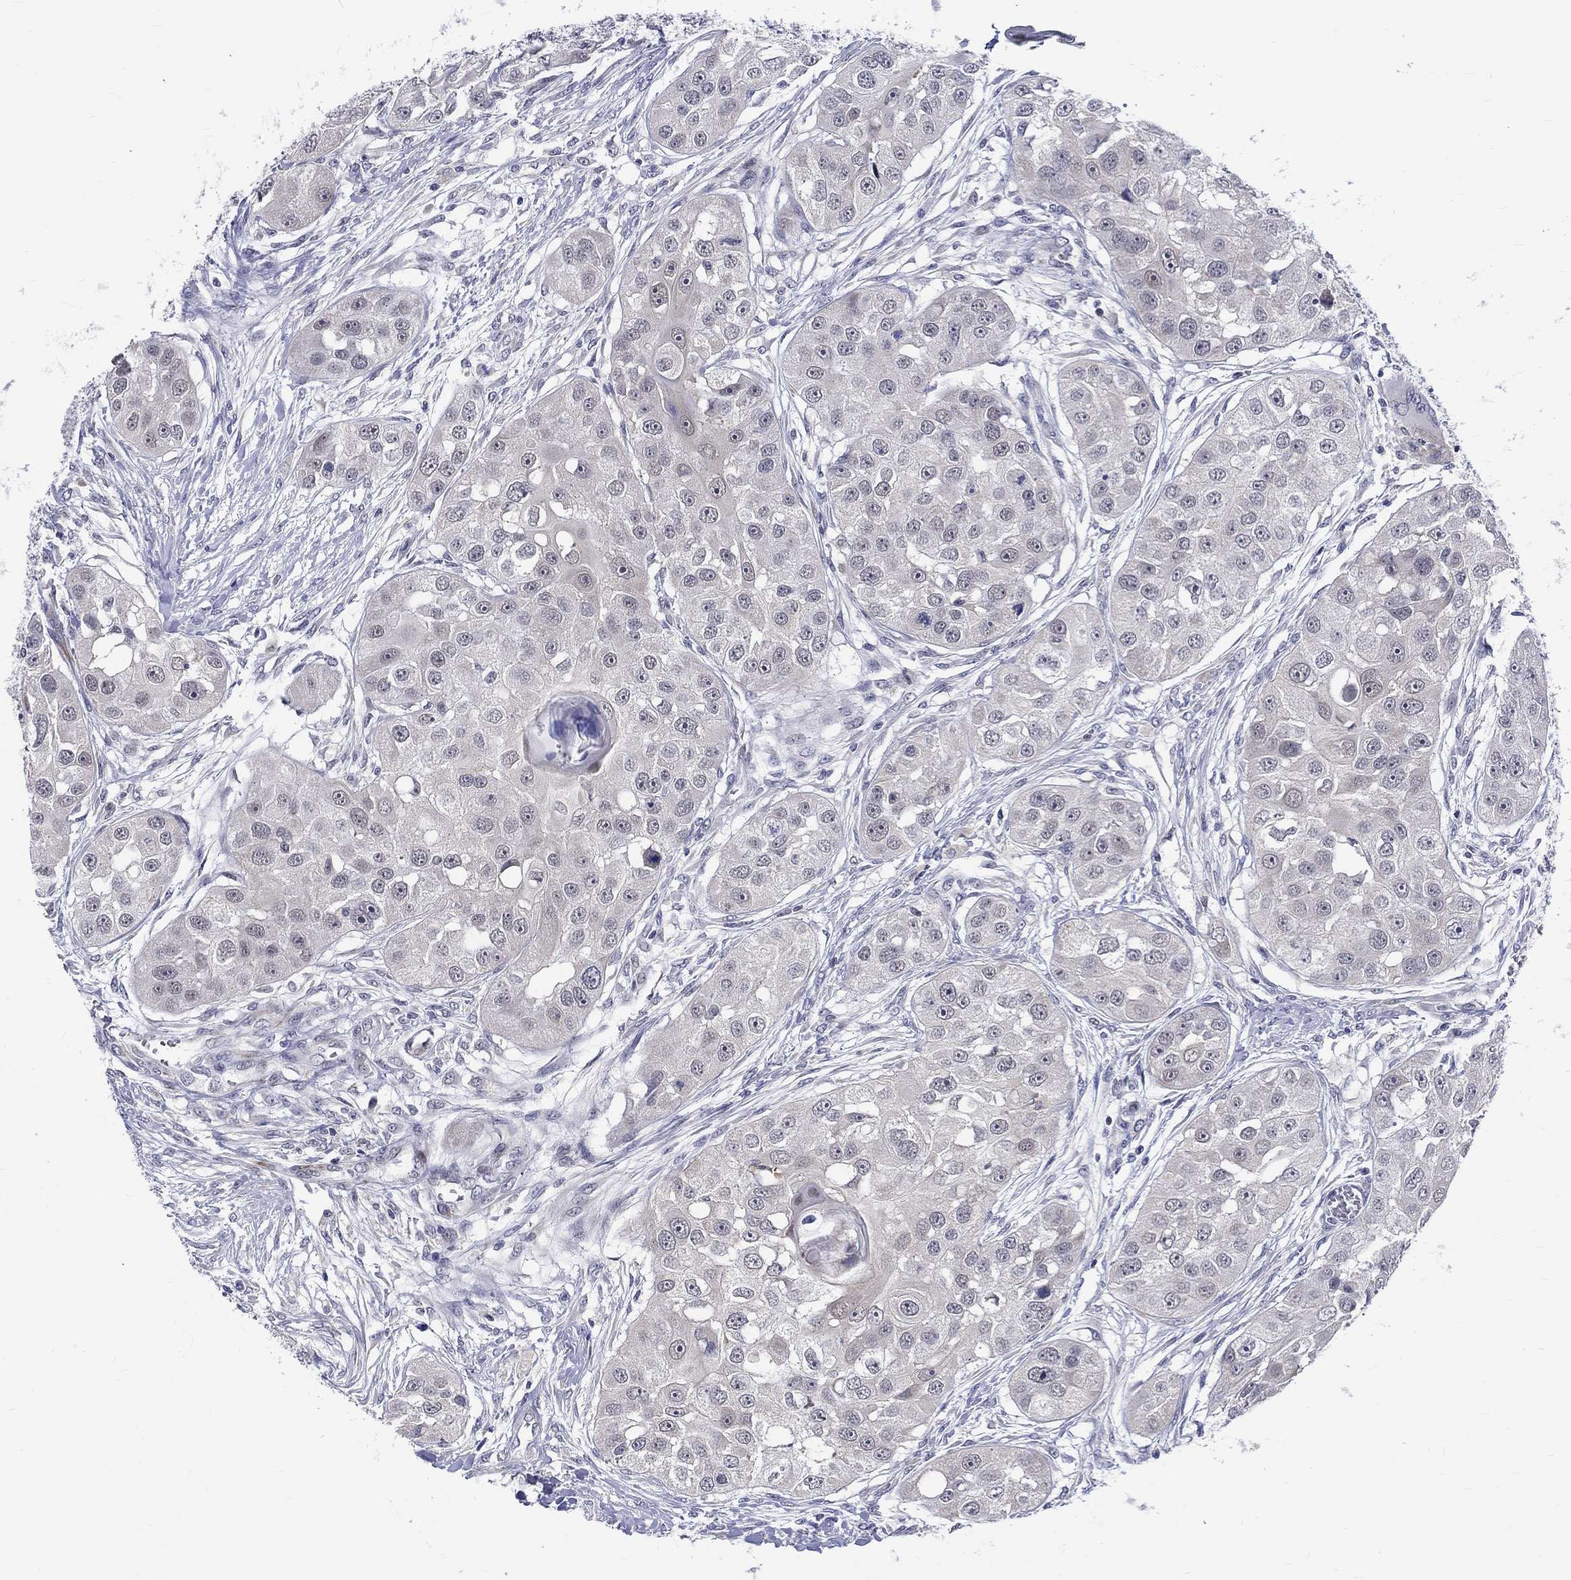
{"staining": {"intensity": "negative", "quantity": "none", "location": "none"}, "tissue": "head and neck cancer", "cell_type": "Tumor cells", "image_type": "cancer", "snomed": [{"axis": "morphology", "description": "Normal tissue, NOS"}, {"axis": "morphology", "description": "Squamous cell carcinoma, NOS"}, {"axis": "topography", "description": "Skeletal muscle"}, {"axis": "topography", "description": "Head-Neck"}], "caption": "Tumor cells are negative for brown protein staining in head and neck cancer (squamous cell carcinoma).", "gene": "ST6GALNAC1", "patient": {"sex": "male", "age": 51}}